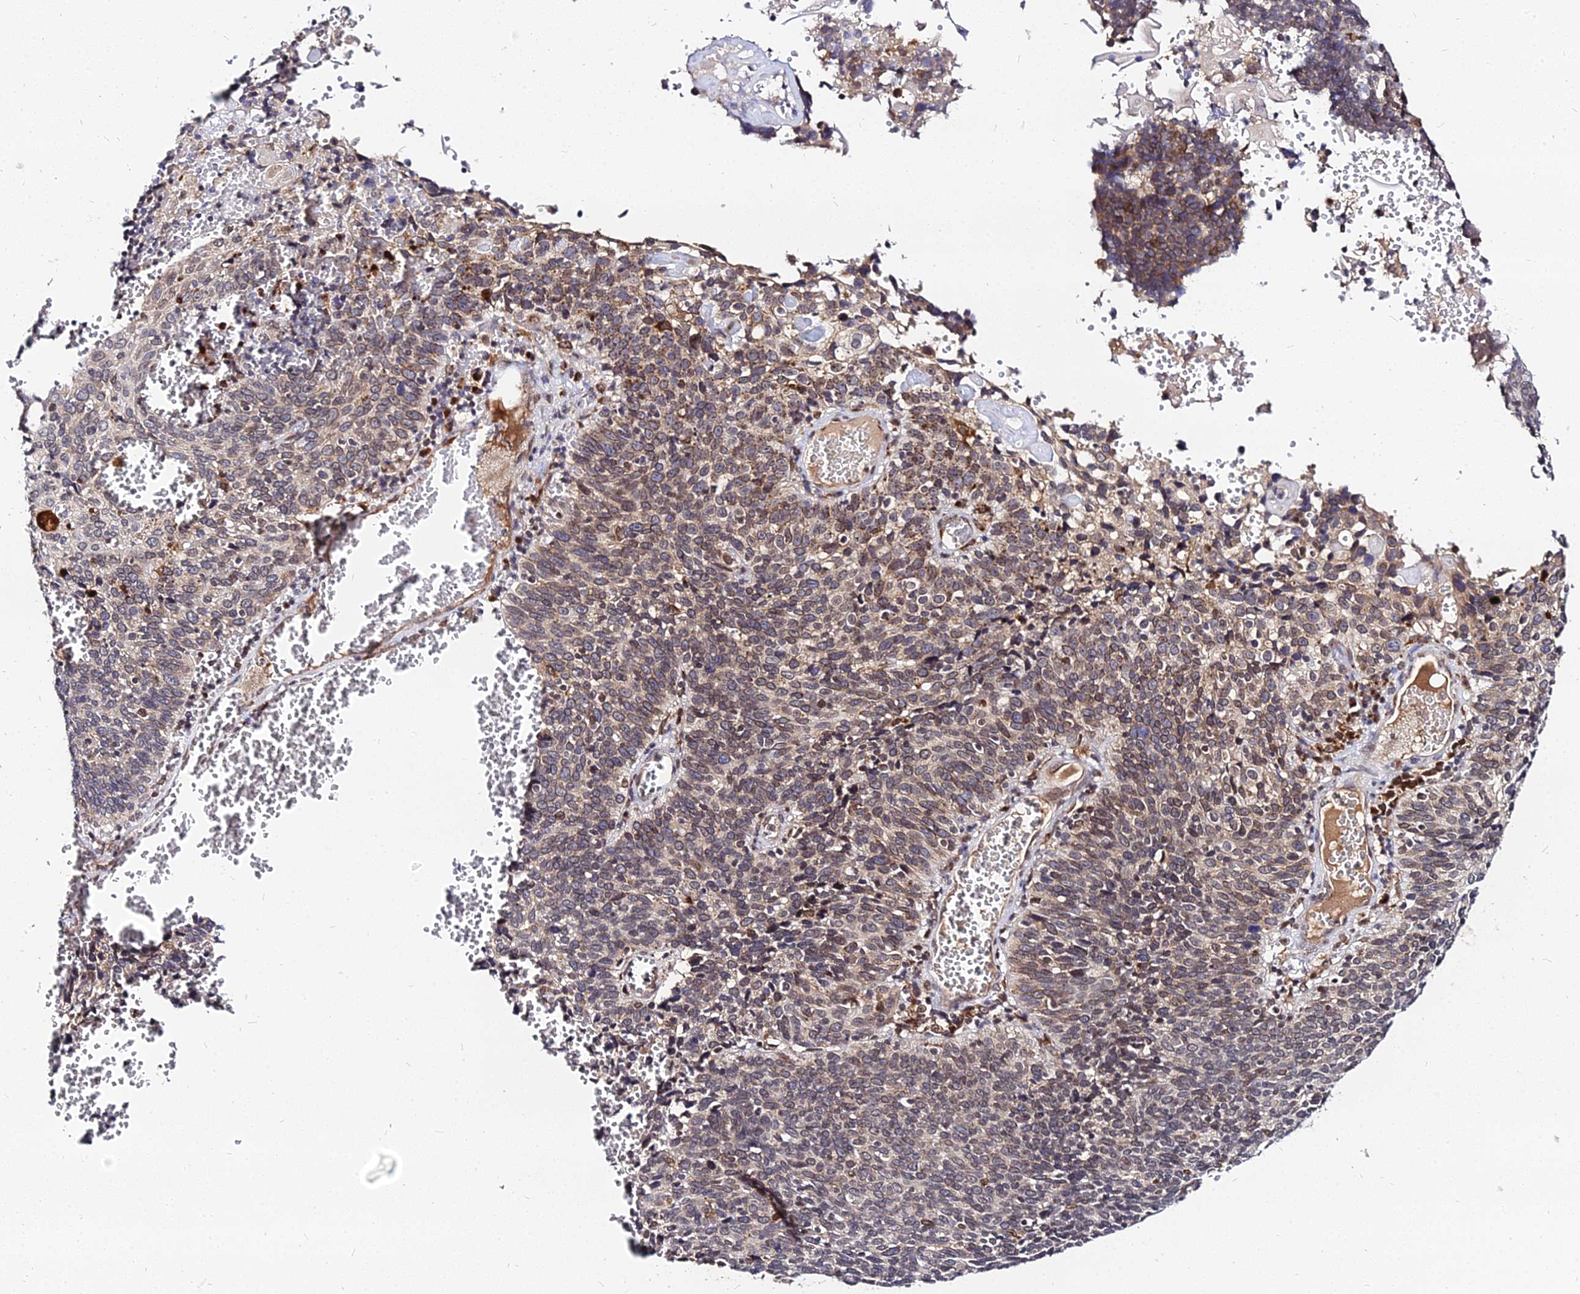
{"staining": {"intensity": "moderate", "quantity": "<25%", "location": "cytoplasmic/membranous"}, "tissue": "cervical cancer", "cell_type": "Tumor cells", "image_type": "cancer", "snomed": [{"axis": "morphology", "description": "Squamous cell carcinoma, NOS"}, {"axis": "topography", "description": "Cervix"}], "caption": "High-power microscopy captured an immunohistochemistry histopathology image of cervical cancer, revealing moderate cytoplasmic/membranous staining in approximately <25% of tumor cells.", "gene": "RNF121", "patient": {"sex": "female", "age": 39}}